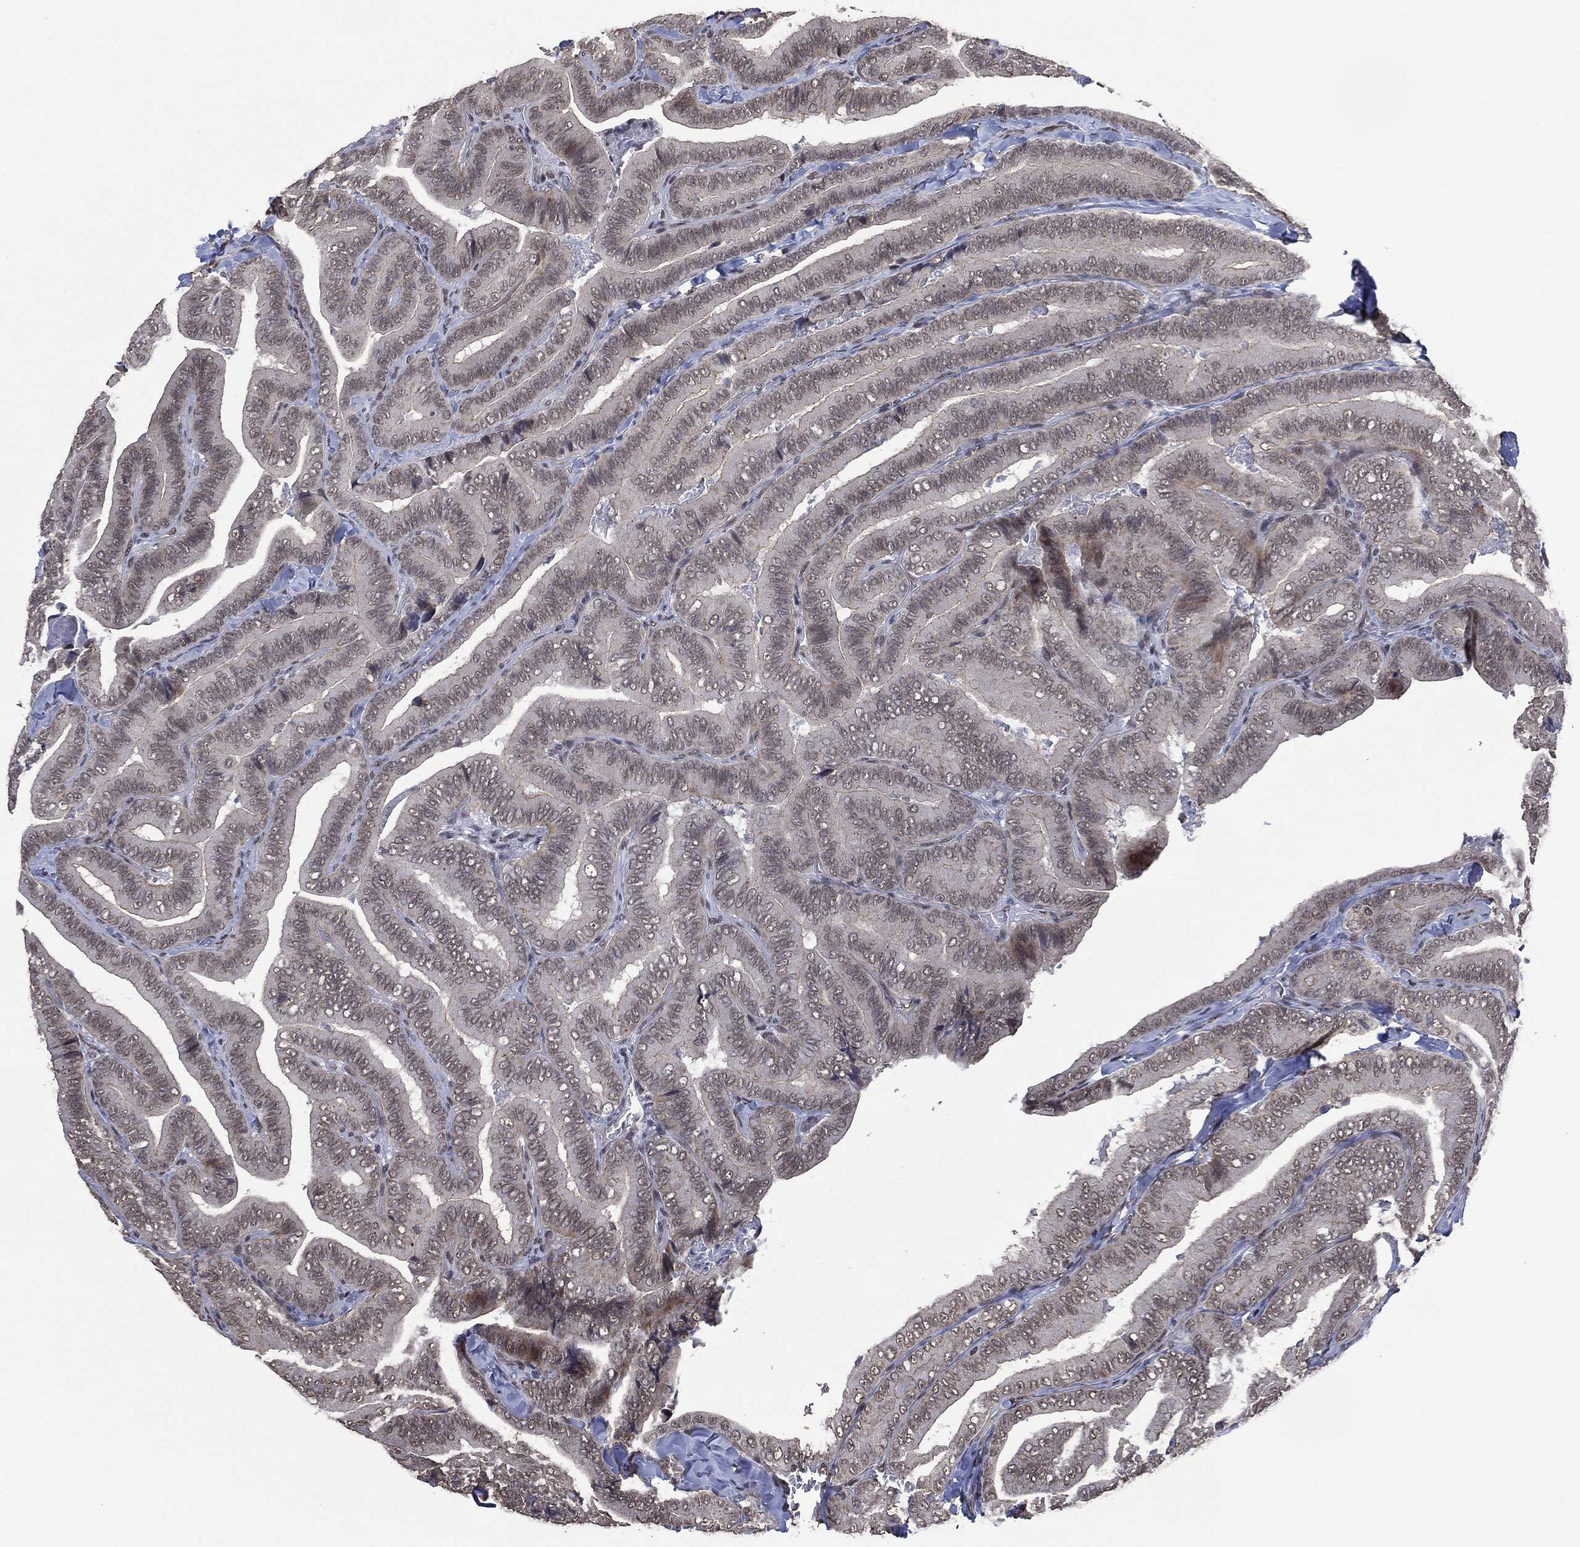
{"staining": {"intensity": "negative", "quantity": "none", "location": "none"}, "tissue": "thyroid cancer", "cell_type": "Tumor cells", "image_type": "cancer", "snomed": [{"axis": "morphology", "description": "Papillary adenocarcinoma, NOS"}, {"axis": "topography", "description": "Thyroid gland"}], "caption": "Tumor cells are negative for protein expression in human papillary adenocarcinoma (thyroid).", "gene": "EHMT1", "patient": {"sex": "male", "age": 61}}